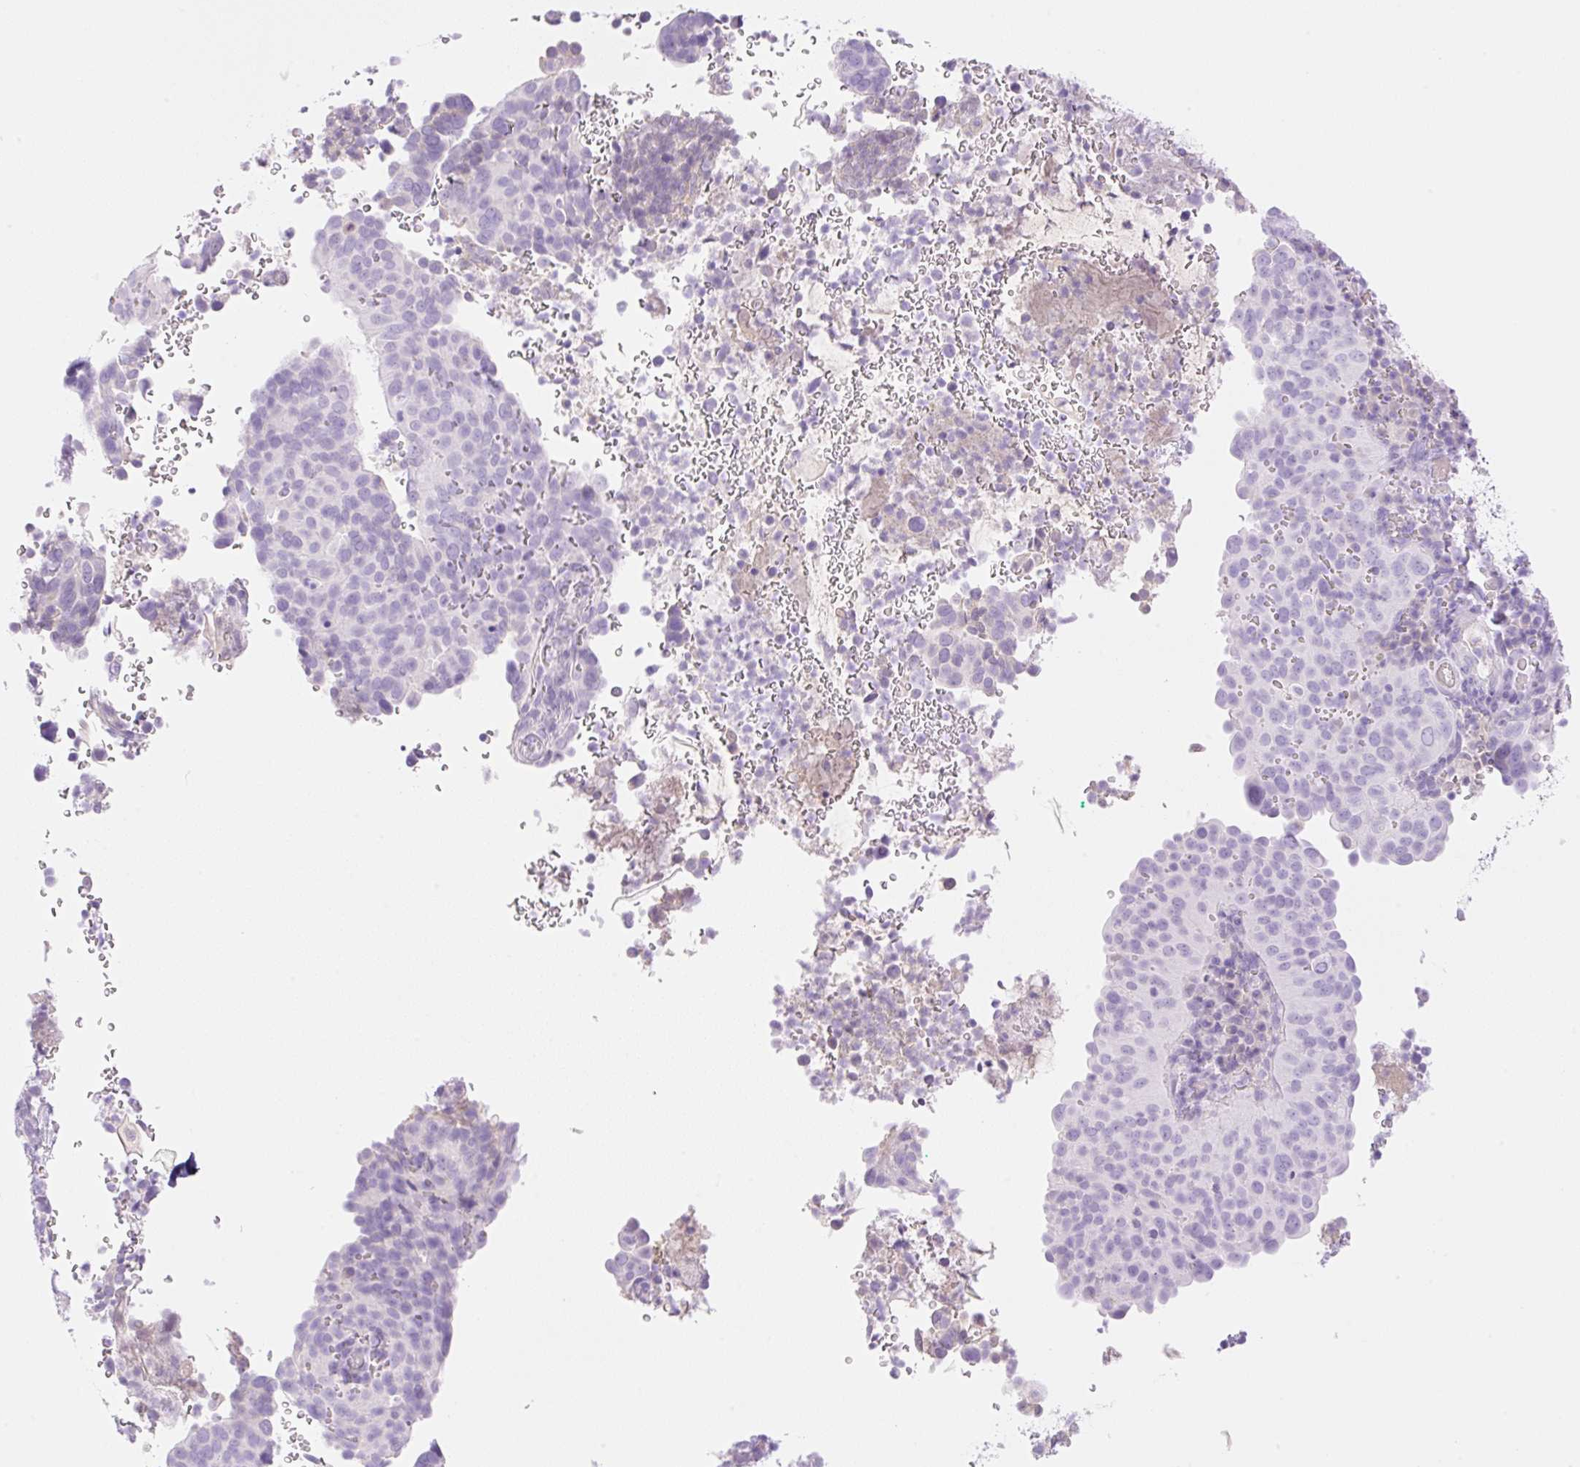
{"staining": {"intensity": "negative", "quantity": "none", "location": "none"}, "tissue": "cervical cancer", "cell_type": "Tumor cells", "image_type": "cancer", "snomed": [{"axis": "morphology", "description": "Squamous cell carcinoma, NOS"}, {"axis": "topography", "description": "Cervix"}], "caption": "High magnification brightfield microscopy of cervical squamous cell carcinoma stained with DAB (brown) and counterstained with hematoxylin (blue): tumor cells show no significant positivity. (Brightfield microscopy of DAB (3,3'-diaminobenzidine) IHC at high magnification).", "gene": "PALM3", "patient": {"sex": "female", "age": 38}}